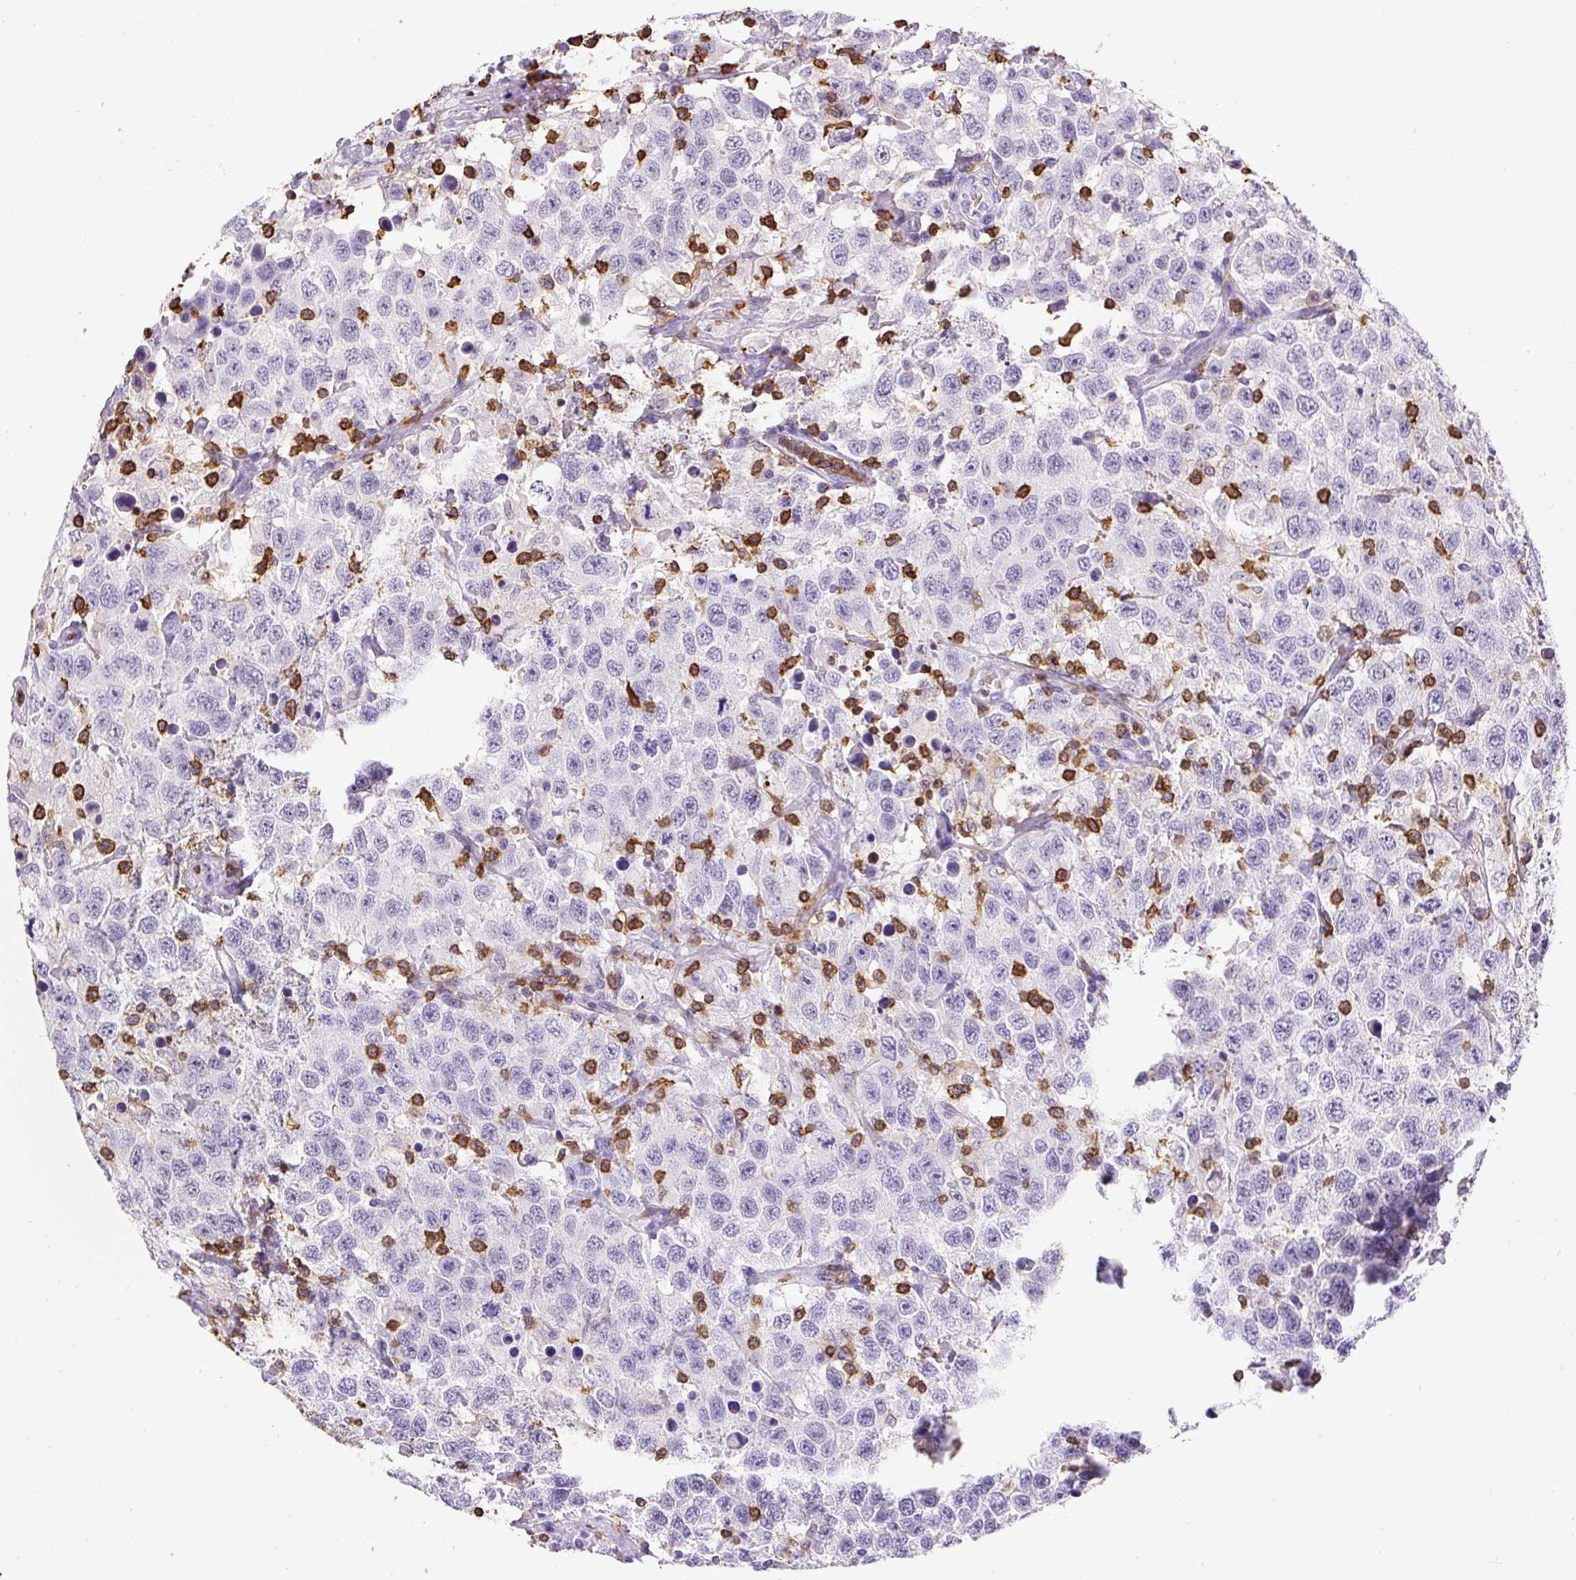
{"staining": {"intensity": "negative", "quantity": "none", "location": "none"}, "tissue": "testis cancer", "cell_type": "Tumor cells", "image_type": "cancer", "snomed": [{"axis": "morphology", "description": "Seminoma, NOS"}, {"axis": "topography", "description": "Testis"}], "caption": "Testis seminoma was stained to show a protein in brown. There is no significant positivity in tumor cells.", "gene": "FAM228B", "patient": {"sex": "male", "age": 41}}